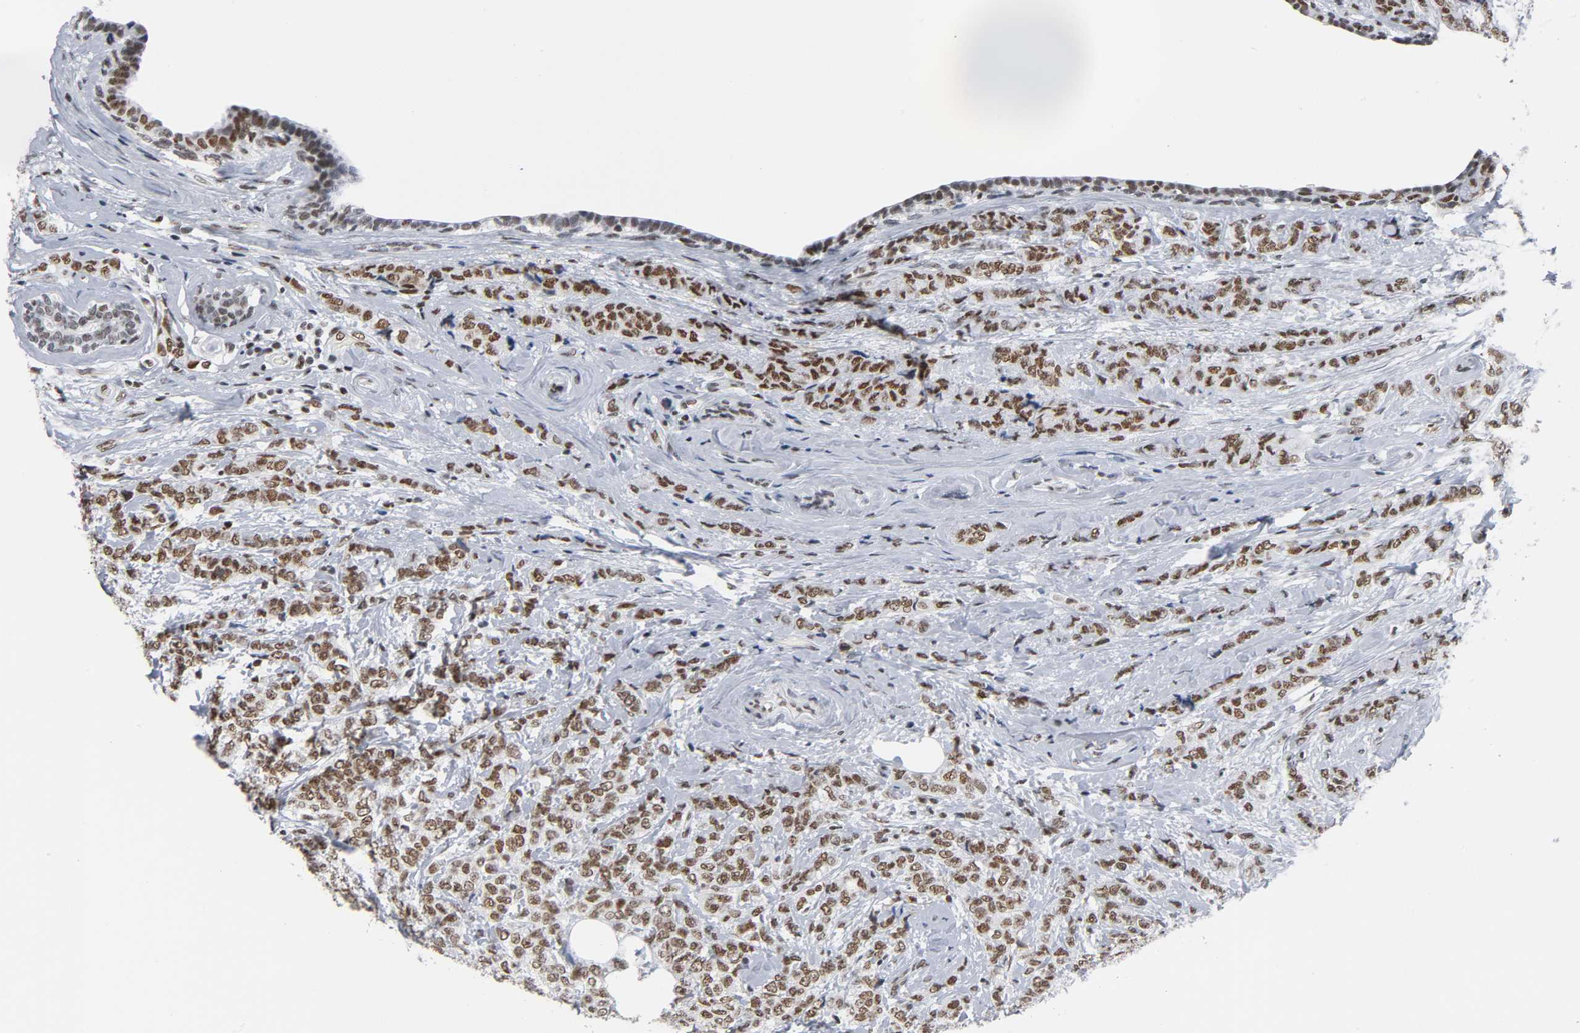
{"staining": {"intensity": "moderate", "quantity": ">75%", "location": "nuclear"}, "tissue": "breast cancer", "cell_type": "Tumor cells", "image_type": "cancer", "snomed": [{"axis": "morphology", "description": "Lobular carcinoma"}, {"axis": "topography", "description": "Breast"}], "caption": "Breast cancer (lobular carcinoma) stained with IHC shows moderate nuclear positivity in approximately >75% of tumor cells.", "gene": "CSTF2", "patient": {"sex": "female", "age": 60}}